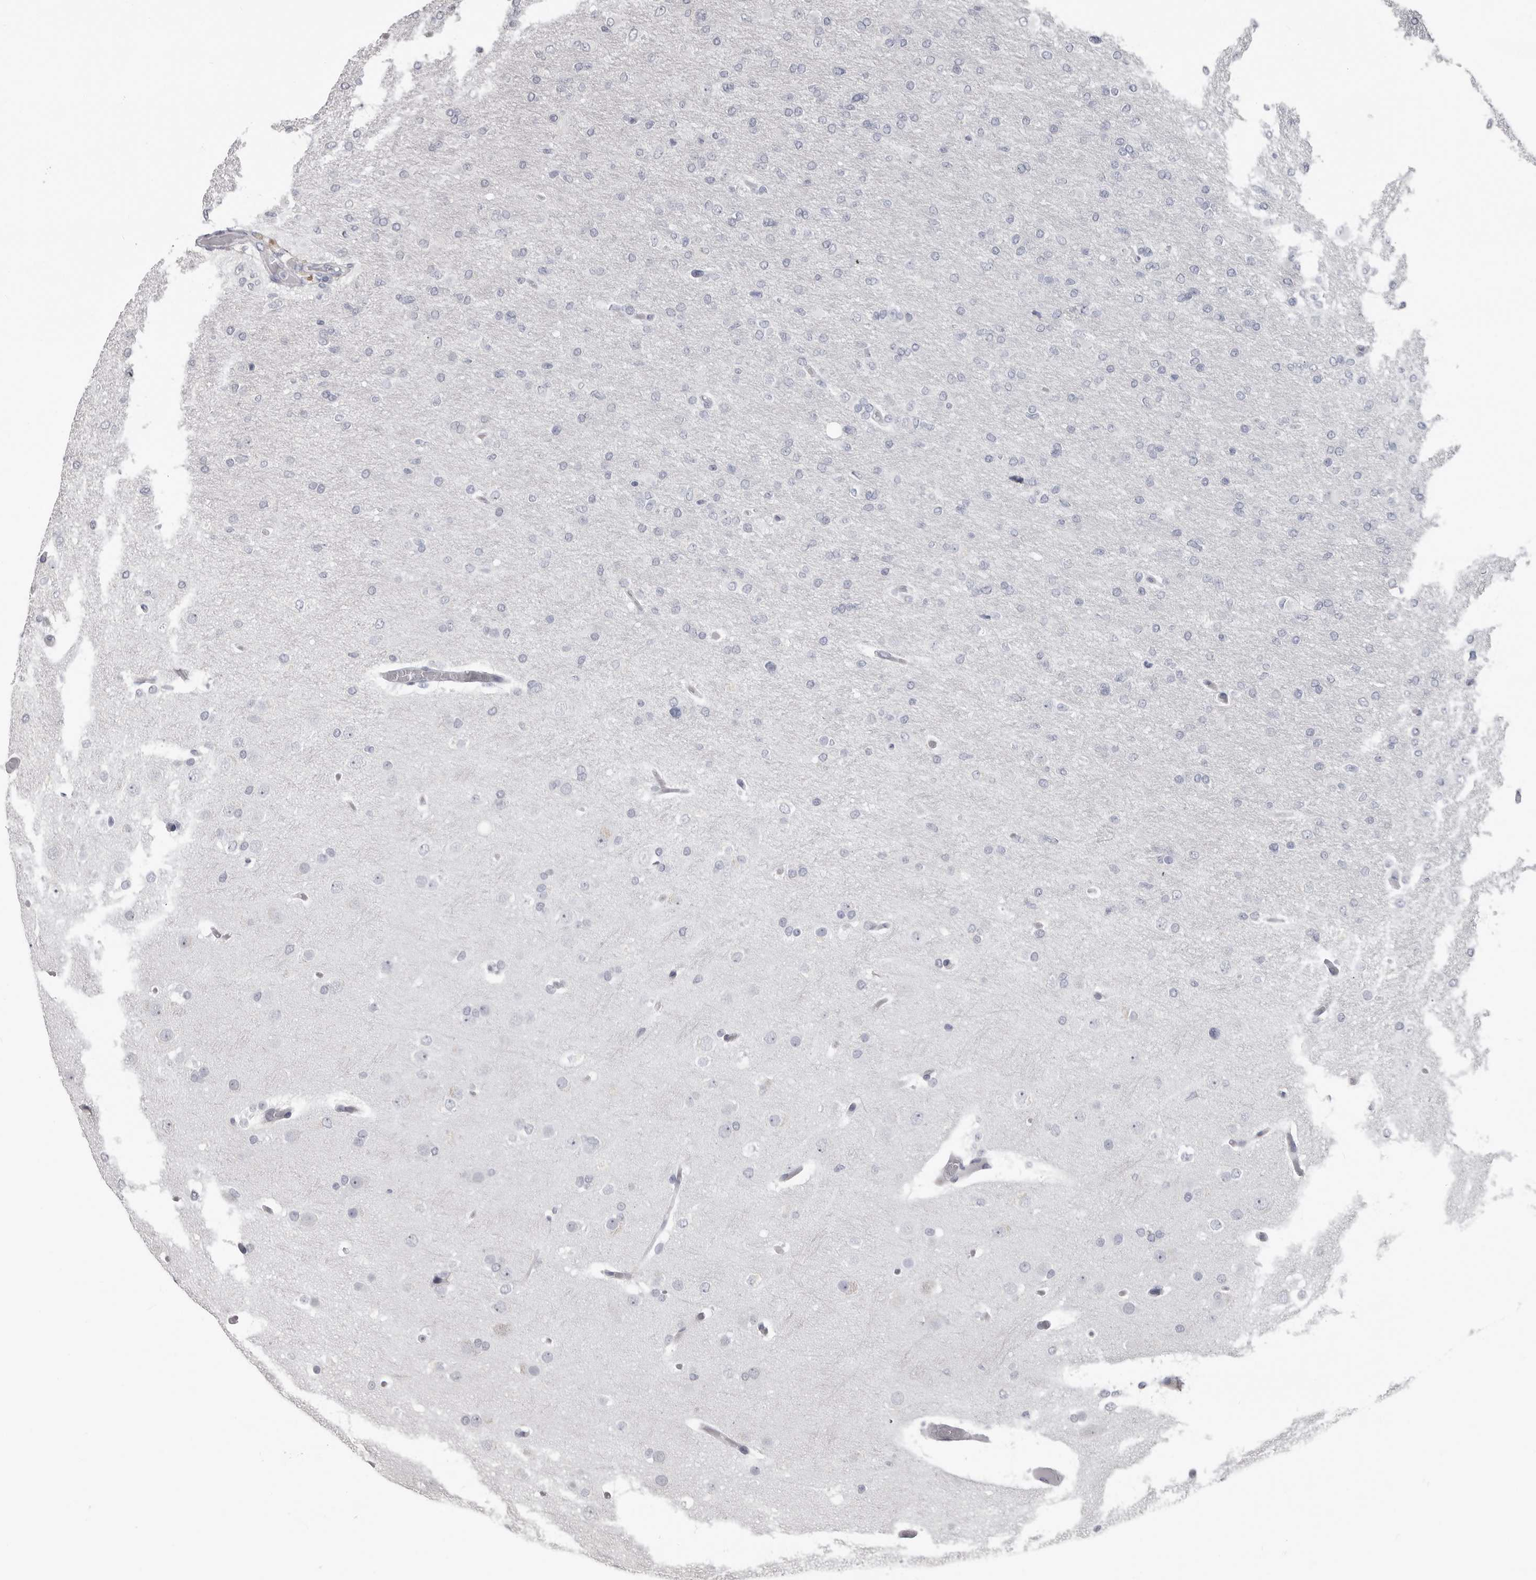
{"staining": {"intensity": "negative", "quantity": "none", "location": "none"}, "tissue": "glioma", "cell_type": "Tumor cells", "image_type": "cancer", "snomed": [{"axis": "morphology", "description": "Glioma, malignant, High grade"}, {"axis": "topography", "description": "Cerebral cortex"}], "caption": "Protein analysis of glioma exhibits no significant staining in tumor cells.", "gene": "BAD", "patient": {"sex": "female", "age": 36}}